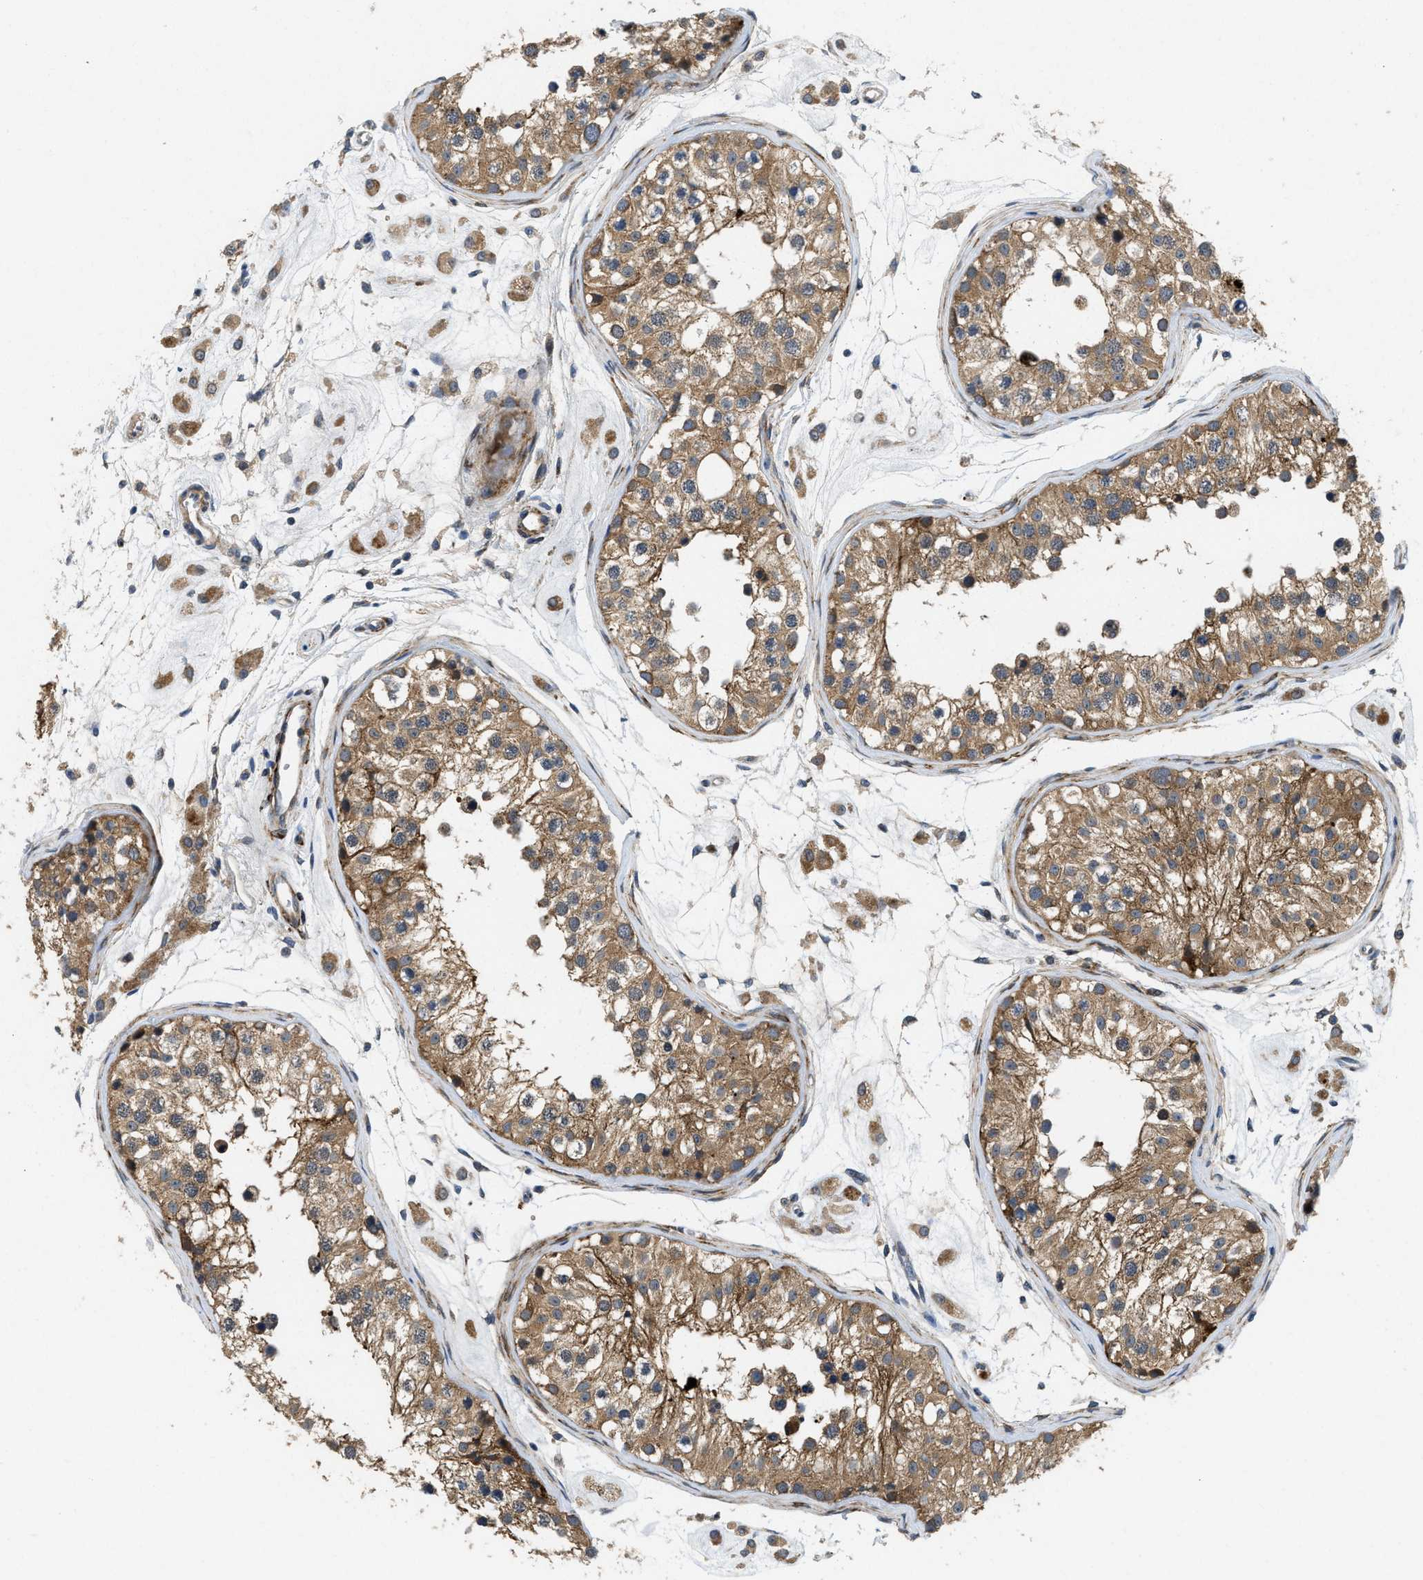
{"staining": {"intensity": "moderate", "quantity": ">75%", "location": "cytoplasmic/membranous"}, "tissue": "testis", "cell_type": "Cells in seminiferous ducts", "image_type": "normal", "snomed": [{"axis": "morphology", "description": "Normal tissue, NOS"}, {"axis": "morphology", "description": "Adenocarcinoma, metastatic, NOS"}, {"axis": "topography", "description": "Testis"}], "caption": "Immunohistochemical staining of unremarkable testis demonstrates moderate cytoplasmic/membranous protein expression in approximately >75% of cells in seminiferous ducts. (IHC, brightfield microscopy, high magnification).", "gene": "ZNF599", "patient": {"sex": "male", "age": 26}}